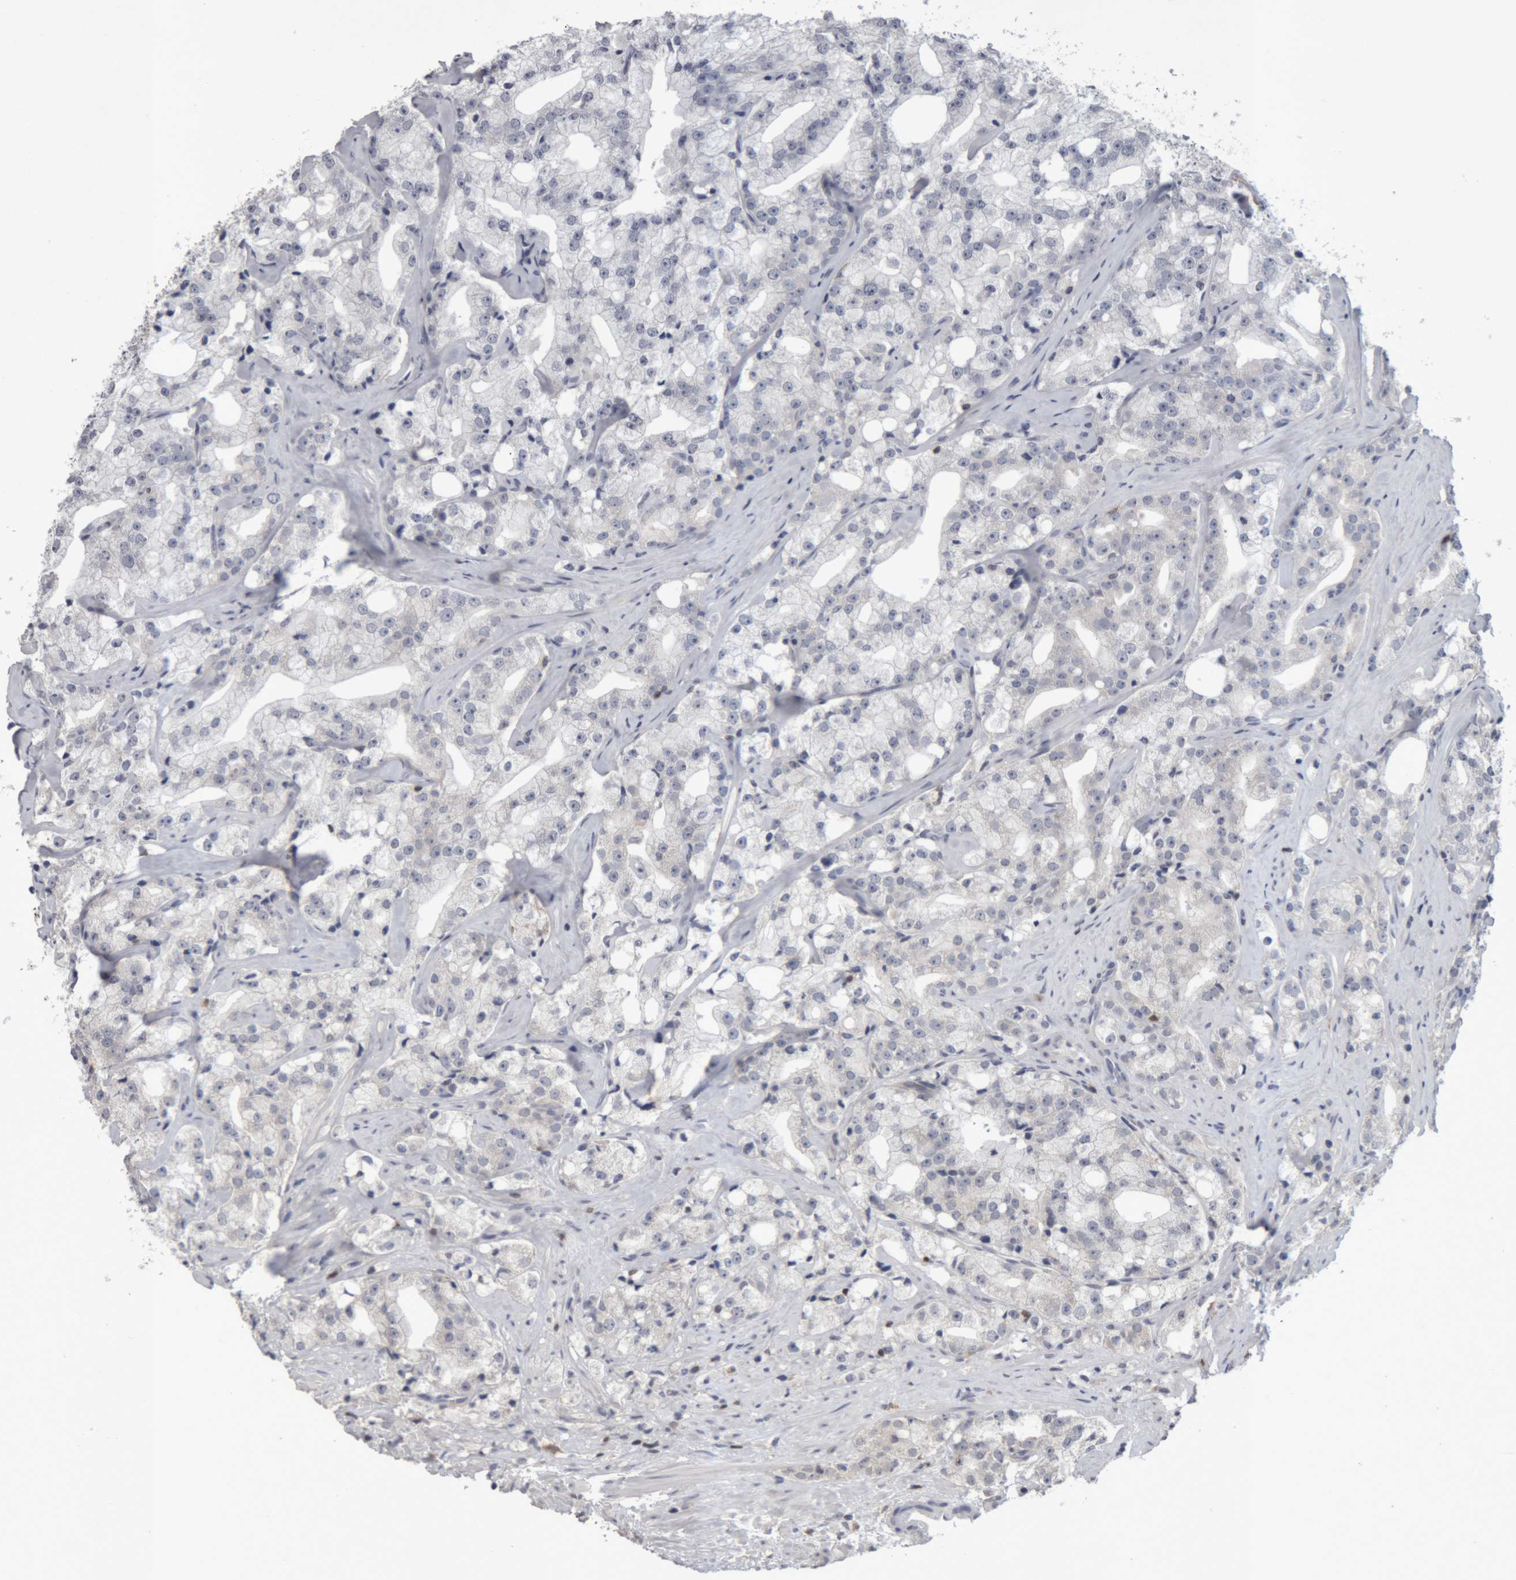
{"staining": {"intensity": "negative", "quantity": "none", "location": "none"}, "tissue": "prostate cancer", "cell_type": "Tumor cells", "image_type": "cancer", "snomed": [{"axis": "morphology", "description": "Adenocarcinoma, High grade"}, {"axis": "topography", "description": "Prostate"}], "caption": "DAB immunohistochemical staining of human prostate cancer (adenocarcinoma (high-grade)) reveals no significant staining in tumor cells.", "gene": "NFATC2", "patient": {"sex": "male", "age": 64}}